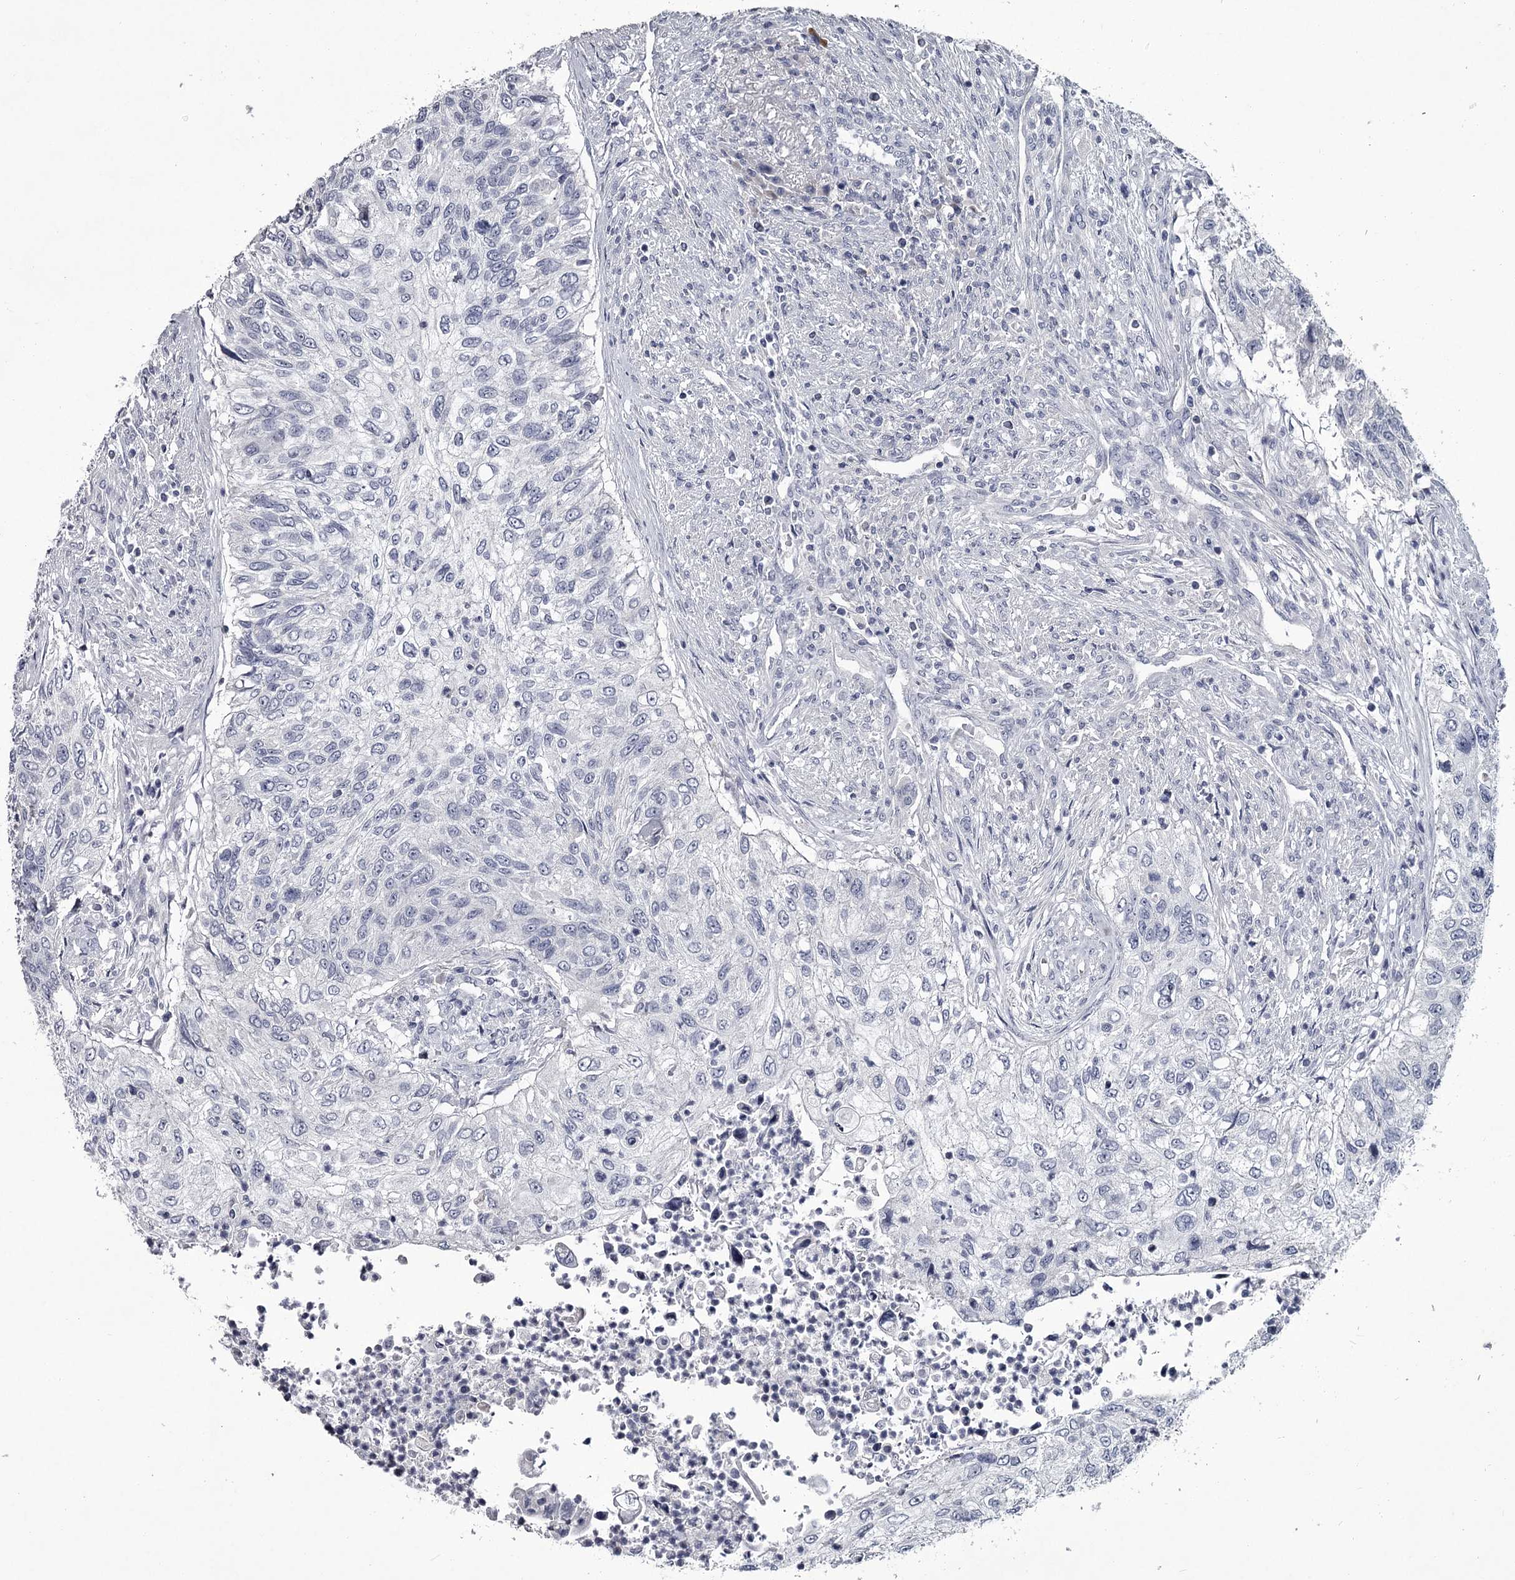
{"staining": {"intensity": "negative", "quantity": "none", "location": "none"}, "tissue": "urothelial cancer", "cell_type": "Tumor cells", "image_type": "cancer", "snomed": [{"axis": "morphology", "description": "Urothelial carcinoma, High grade"}, {"axis": "topography", "description": "Urinary bladder"}], "caption": "The photomicrograph shows no significant positivity in tumor cells of urothelial carcinoma (high-grade).", "gene": "DAO", "patient": {"sex": "female", "age": 60}}